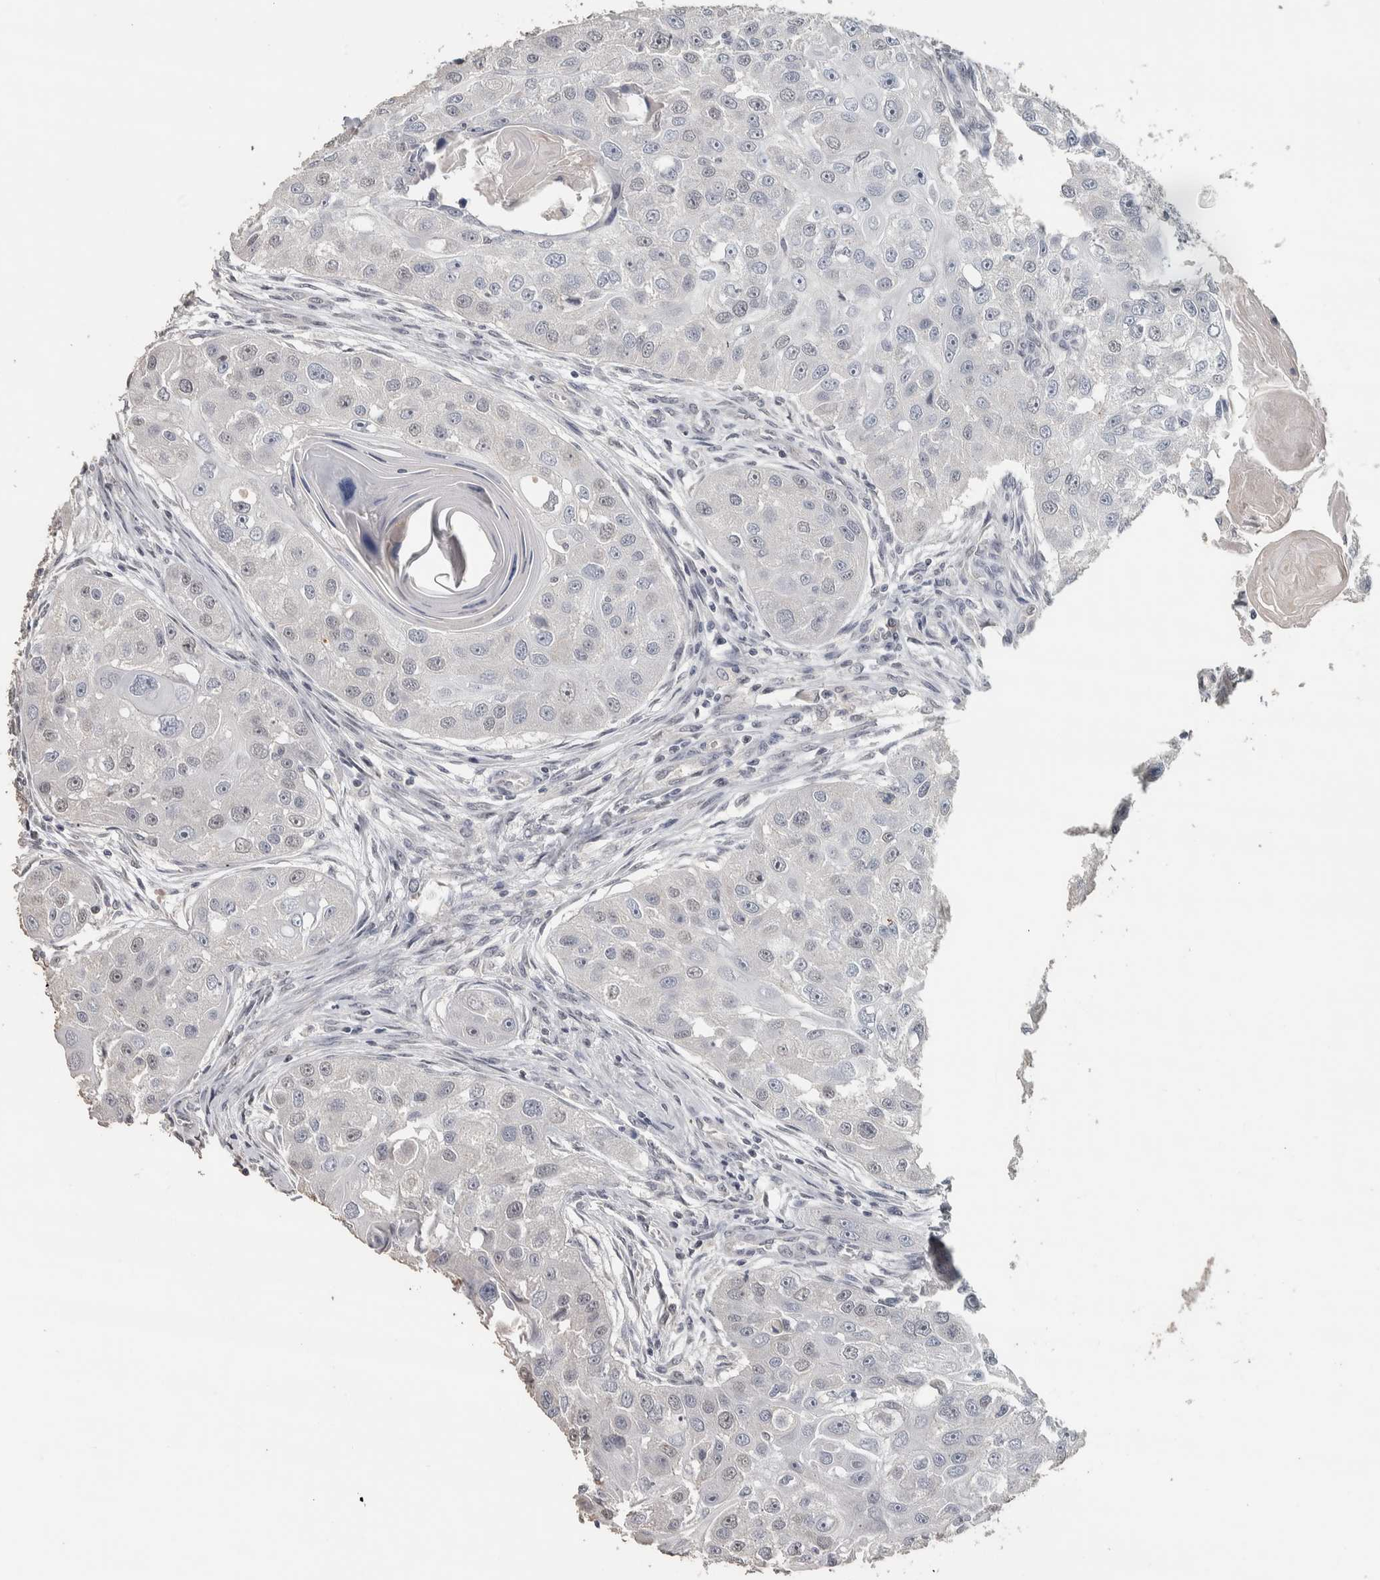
{"staining": {"intensity": "negative", "quantity": "none", "location": "none"}, "tissue": "head and neck cancer", "cell_type": "Tumor cells", "image_type": "cancer", "snomed": [{"axis": "morphology", "description": "Normal tissue, NOS"}, {"axis": "morphology", "description": "Squamous cell carcinoma, NOS"}, {"axis": "topography", "description": "Skeletal muscle"}, {"axis": "topography", "description": "Head-Neck"}], "caption": "Squamous cell carcinoma (head and neck) was stained to show a protein in brown. There is no significant staining in tumor cells. (IHC, brightfield microscopy, high magnification).", "gene": "NECAB1", "patient": {"sex": "male", "age": 51}}